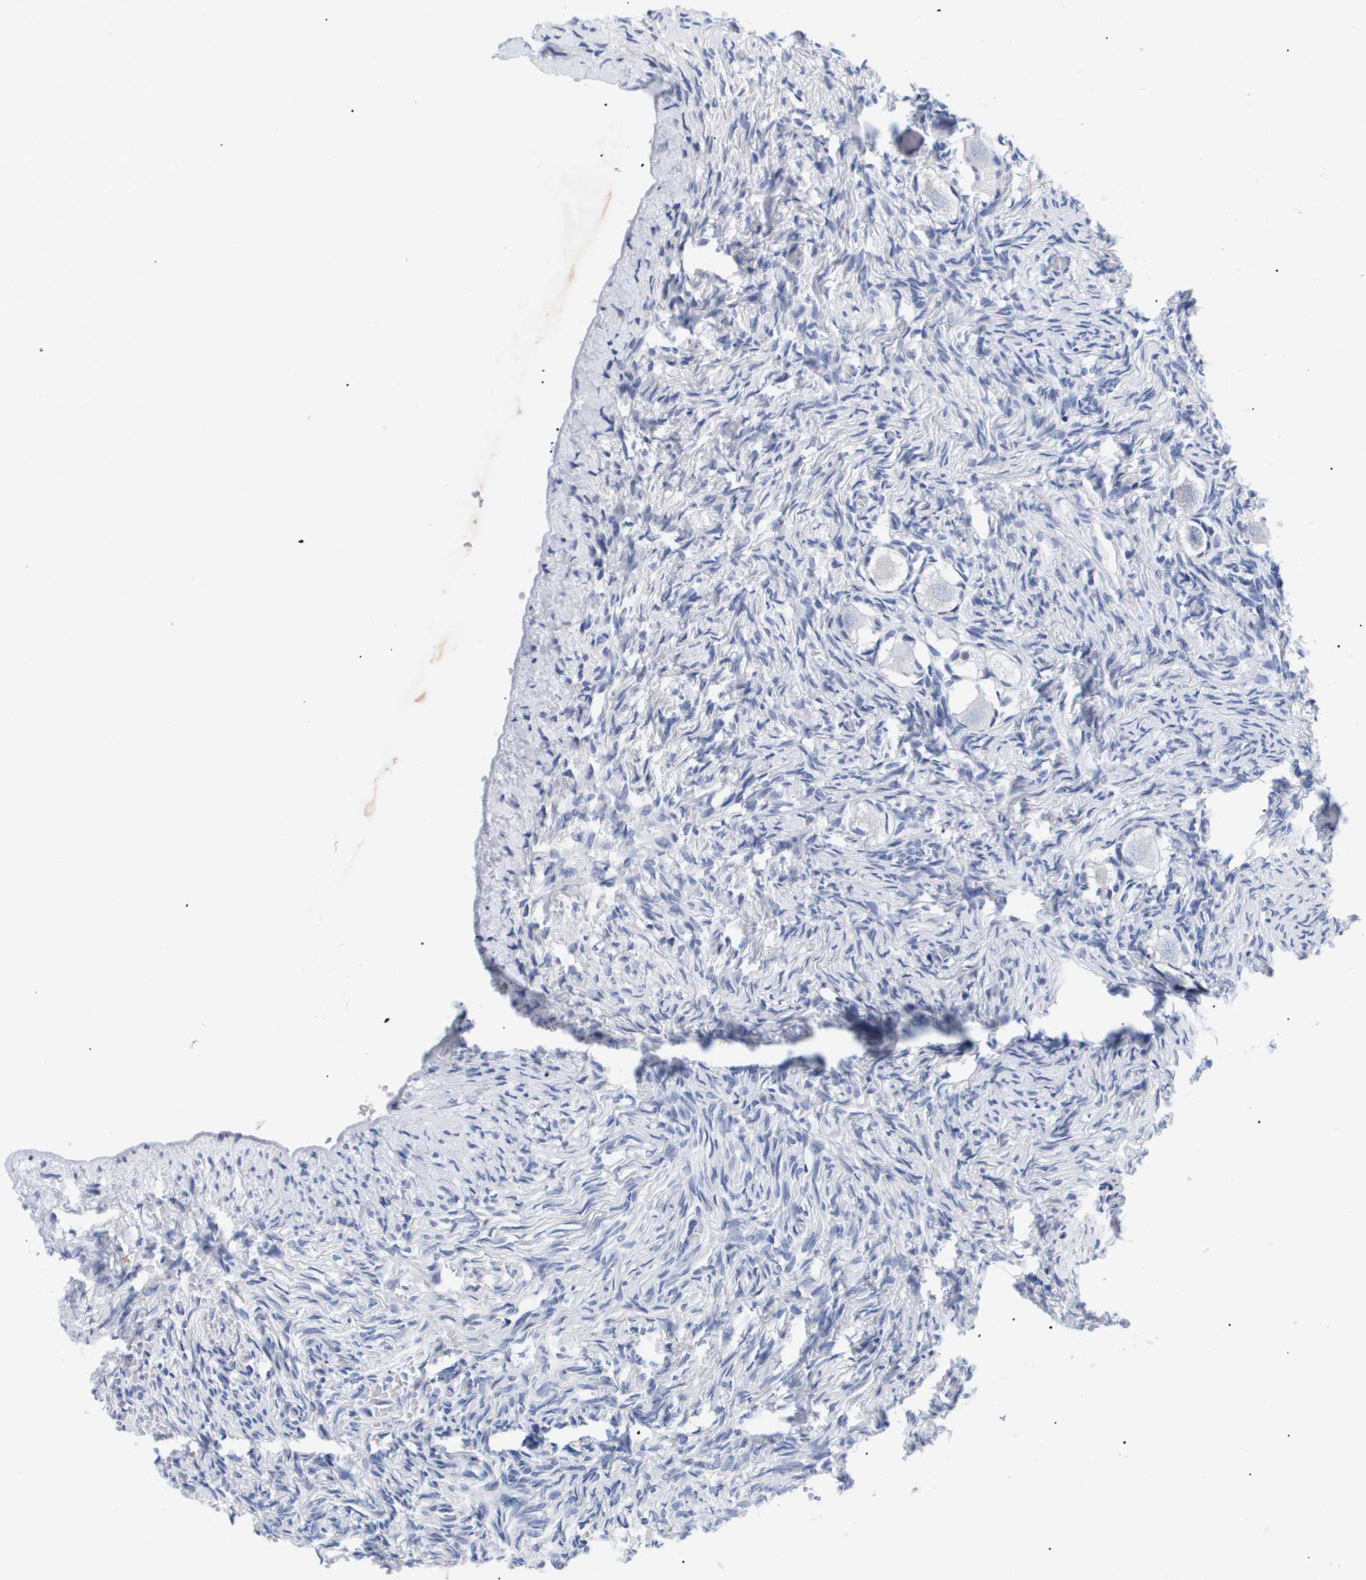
{"staining": {"intensity": "negative", "quantity": "none", "location": "none"}, "tissue": "ovary", "cell_type": "Follicle cells", "image_type": "normal", "snomed": [{"axis": "morphology", "description": "Normal tissue, NOS"}, {"axis": "topography", "description": "Ovary"}], "caption": "Immunohistochemistry of benign ovary displays no positivity in follicle cells.", "gene": "SHD", "patient": {"sex": "female", "age": 27}}